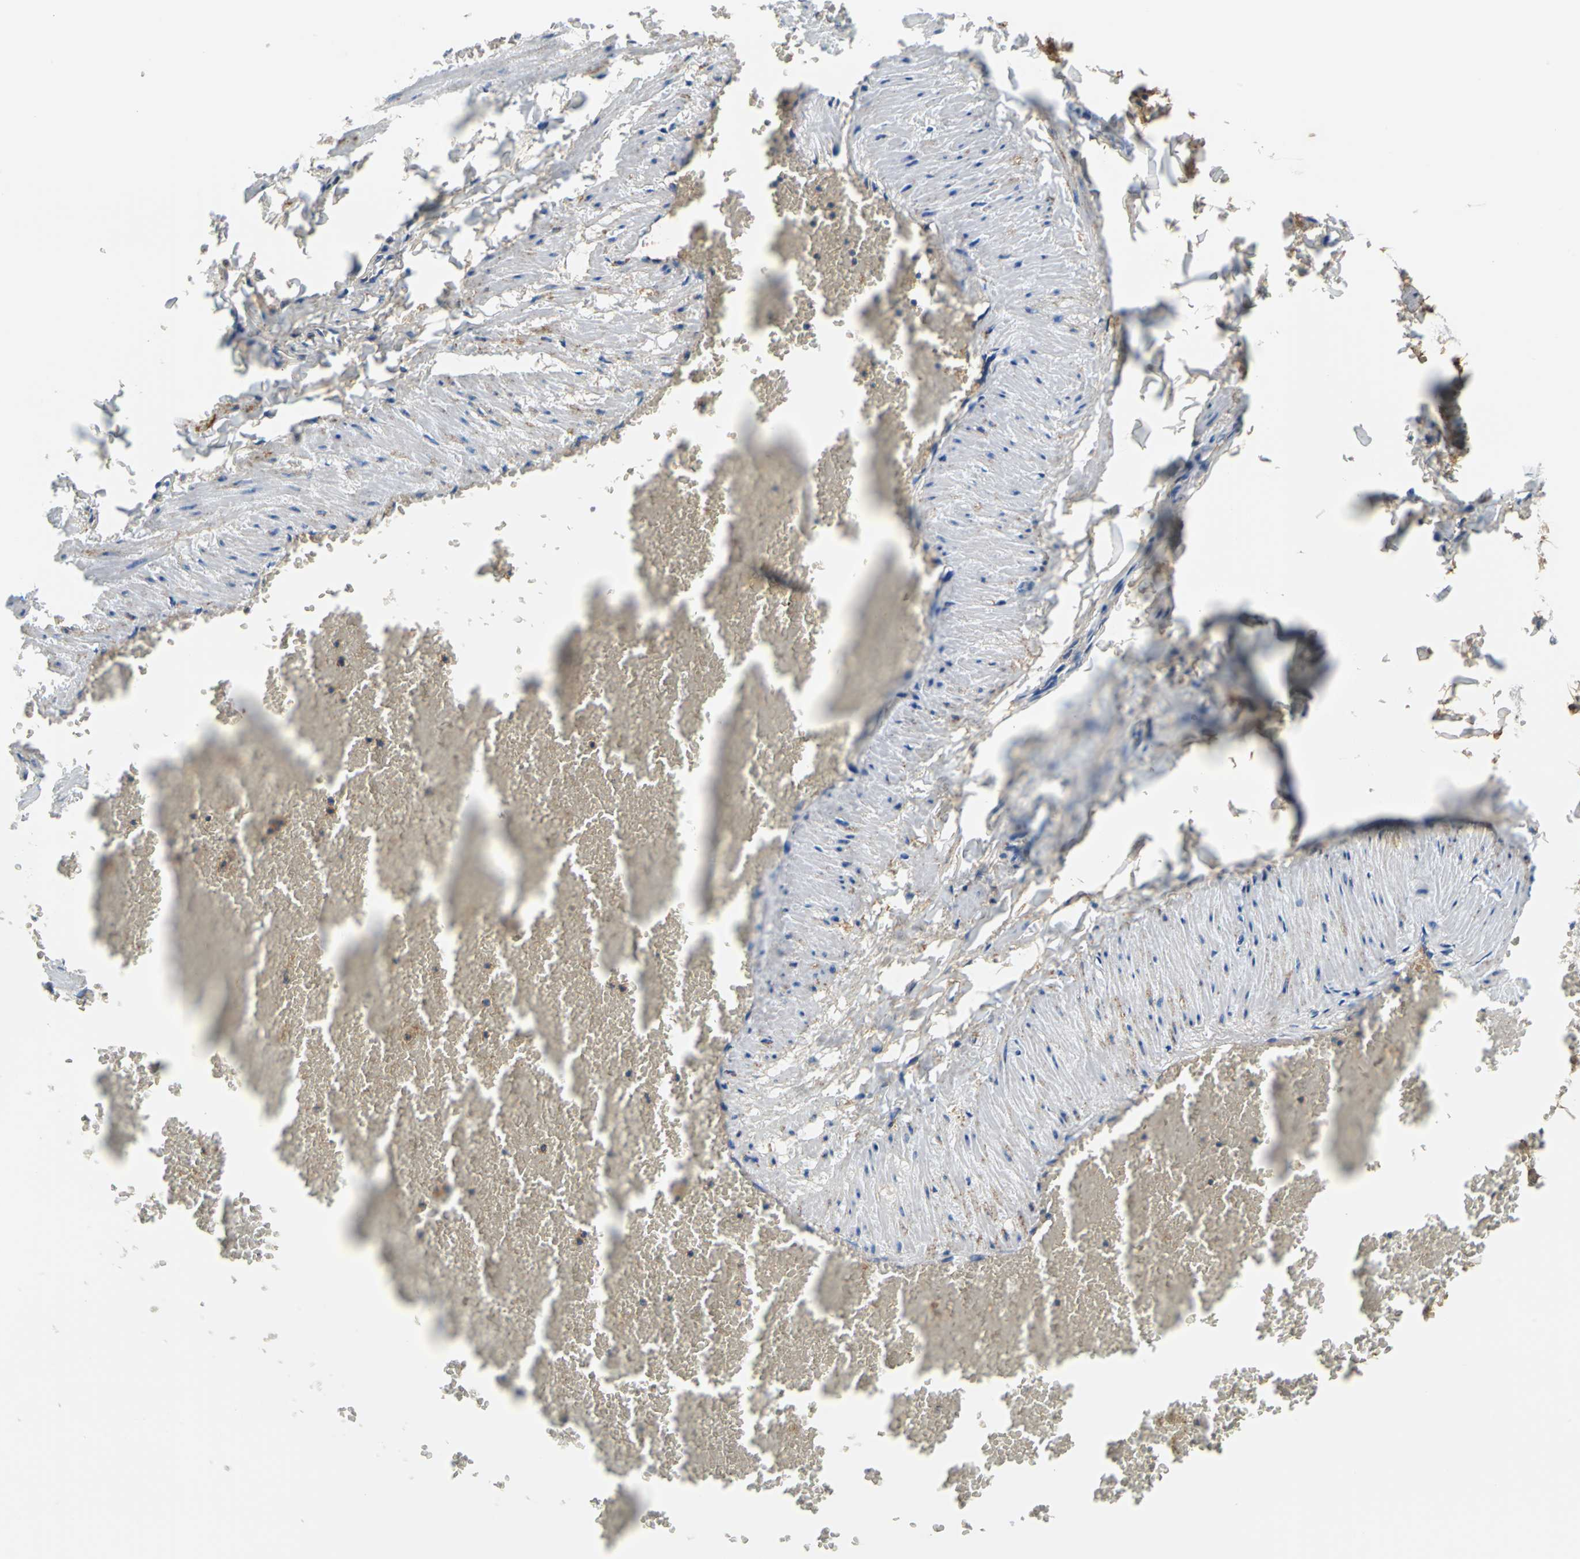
{"staining": {"intensity": "moderate", "quantity": "25%-75%", "location": "cytoplasmic/membranous"}, "tissue": "adipose tissue", "cell_type": "Adipocytes", "image_type": "normal", "snomed": [{"axis": "morphology", "description": "Normal tissue, NOS"}, {"axis": "topography", "description": "Vascular tissue"}], "caption": "Immunohistochemistry micrograph of normal adipose tissue: human adipose tissue stained using immunohistochemistry shows medium levels of moderate protein expression localized specifically in the cytoplasmic/membranous of adipocytes, appearing as a cytoplasmic/membranous brown color.", "gene": "ALB", "patient": {"sex": "male", "age": 41}}